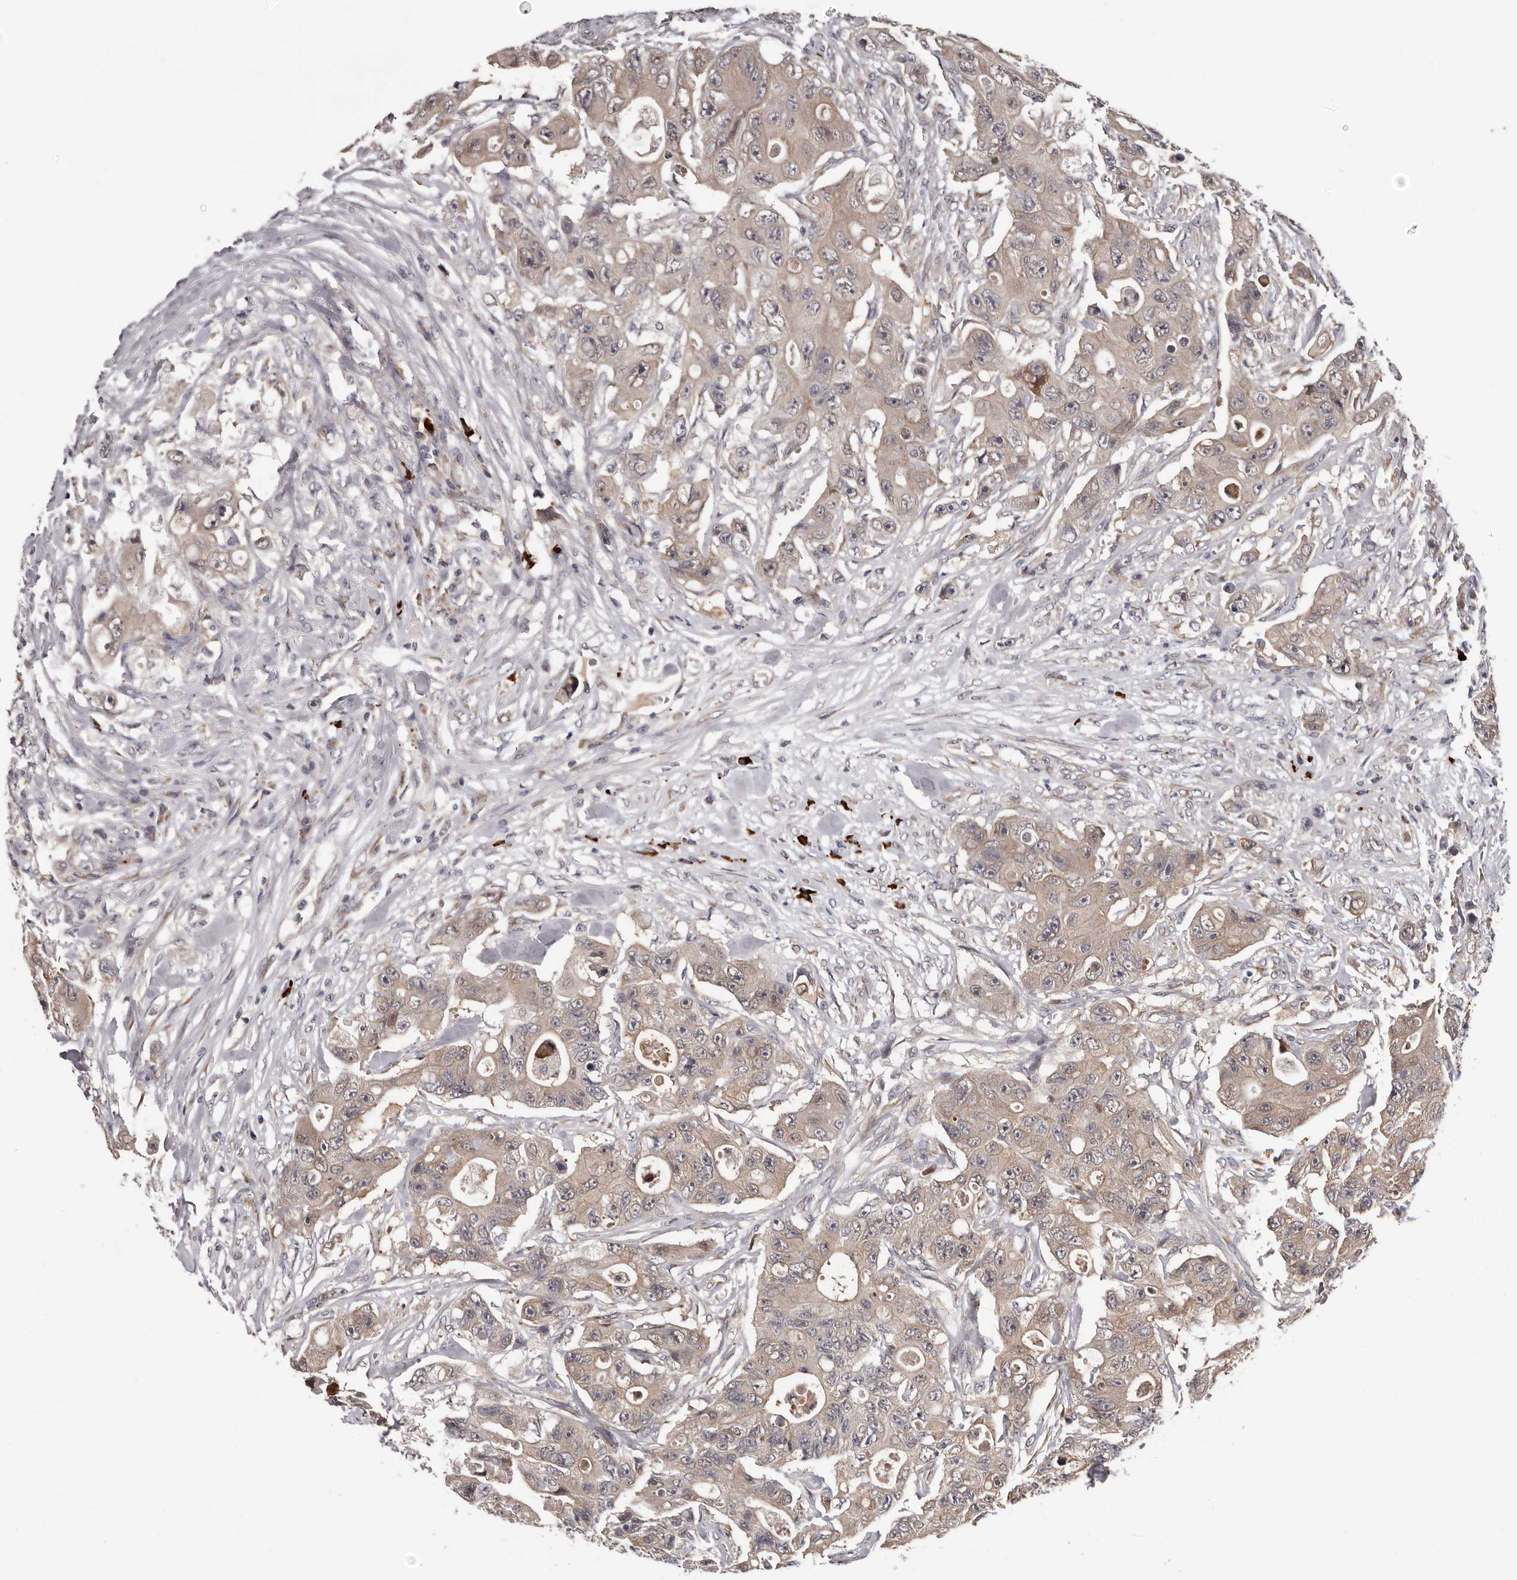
{"staining": {"intensity": "weak", "quantity": ">75%", "location": "cytoplasmic/membranous"}, "tissue": "colorectal cancer", "cell_type": "Tumor cells", "image_type": "cancer", "snomed": [{"axis": "morphology", "description": "Adenocarcinoma, NOS"}, {"axis": "topography", "description": "Colon"}], "caption": "Immunohistochemistry (IHC) (DAB (3,3'-diaminobenzidine)) staining of human adenocarcinoma (colorectal) demonstrates weak cytoplasmic/membranous protein positivity in about >75% of tumor cells.", "gene": "MED8", "patient": {"sex": "female", "age": 46}}